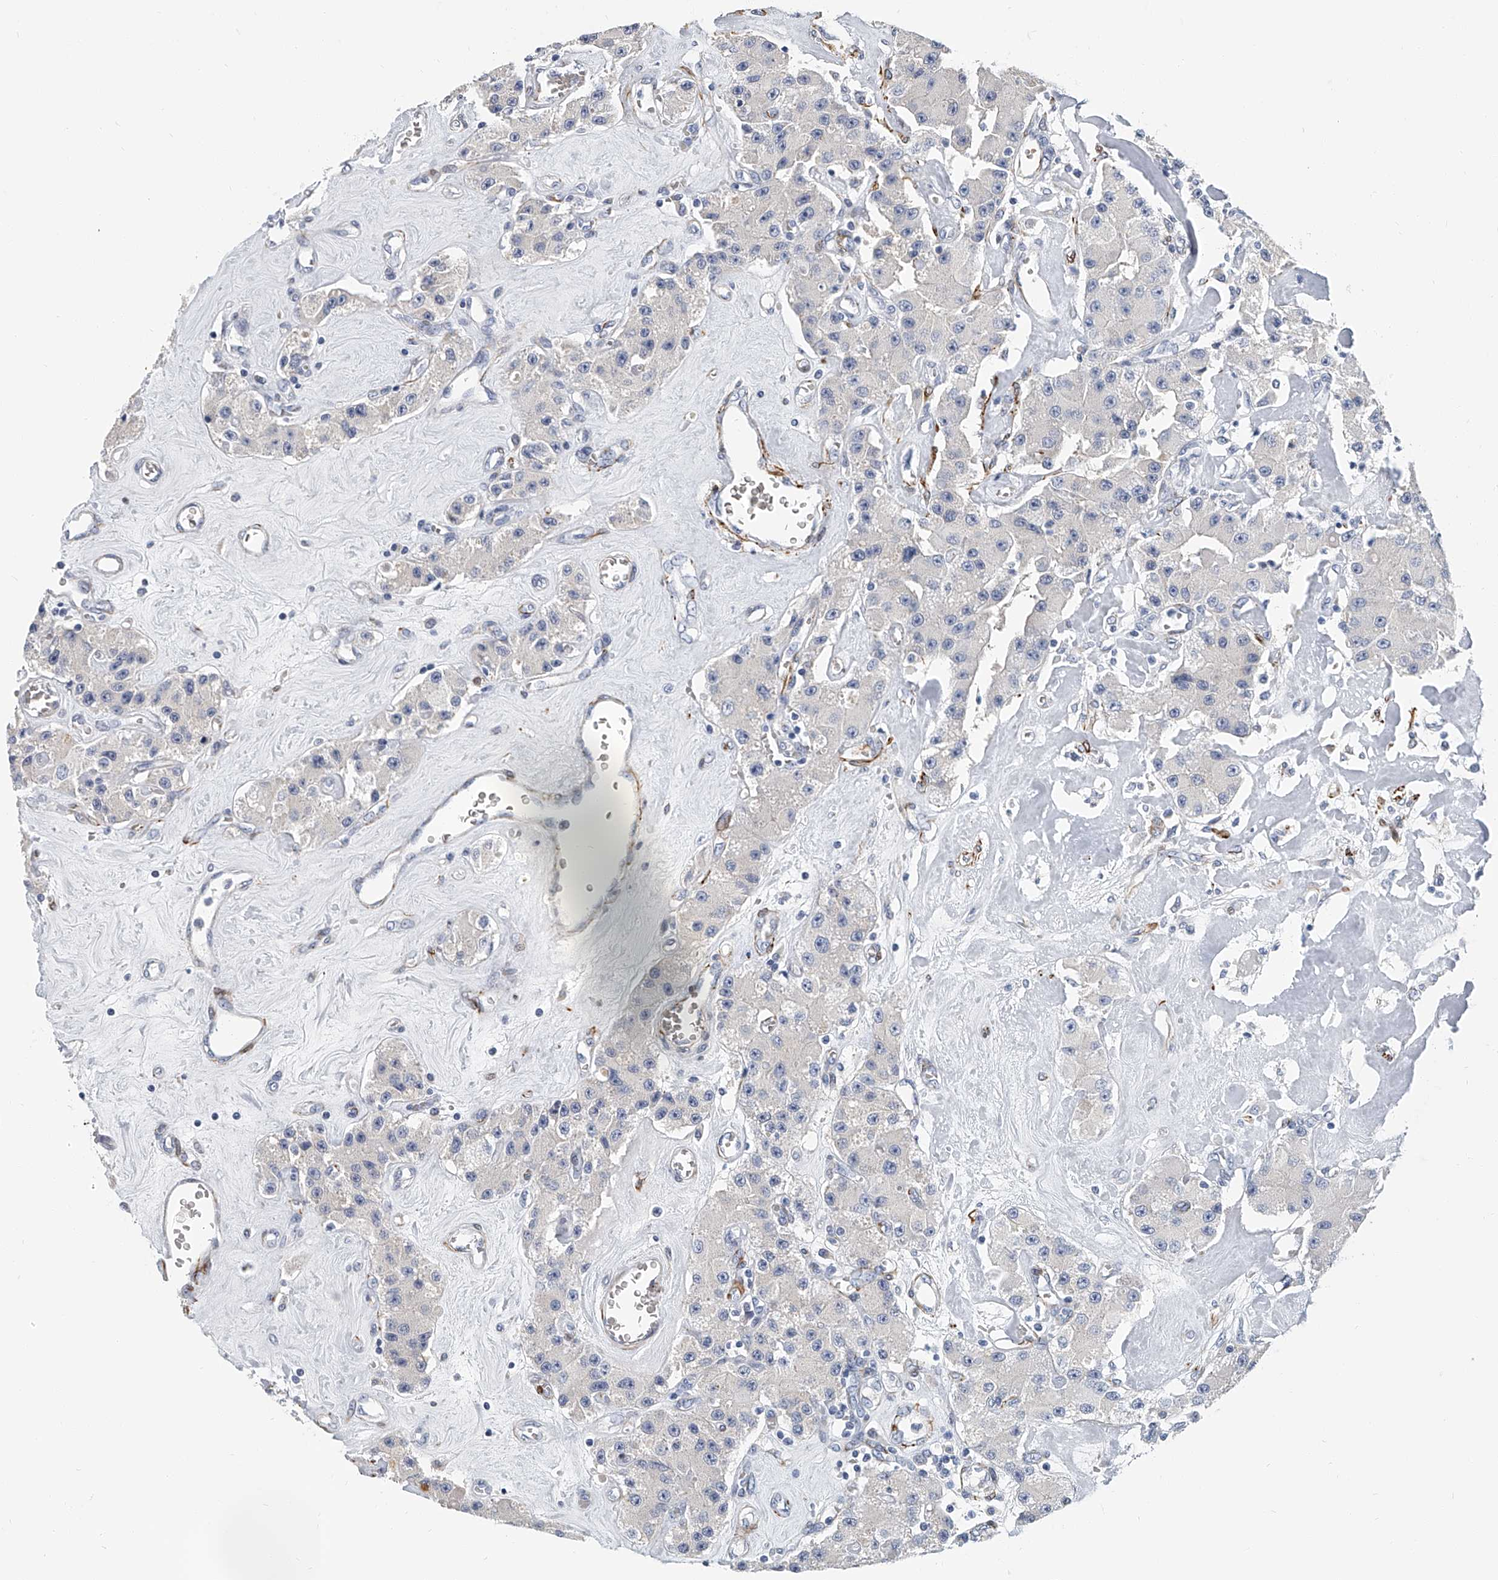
{"staining": {"intensity": "negative", "quantity": "none", "location": "none"}, "tissue": "carcinoid", "cell_type": "Tumor cells", "image_type": "cancer", "snomed": [{"axis": "morphology", "description": "Carcinoid, malignant, NOS"}, {"axis": "topography", "description": "Pancreas"}], "caption": "DAB (3,3'-diaminobenzidine) immunohistochemical staining of malignant carcinoid shows no significant positivity in tumor cells.", "gene": "KIRREL1", "patient": {"sex": "male", "age": 41}}